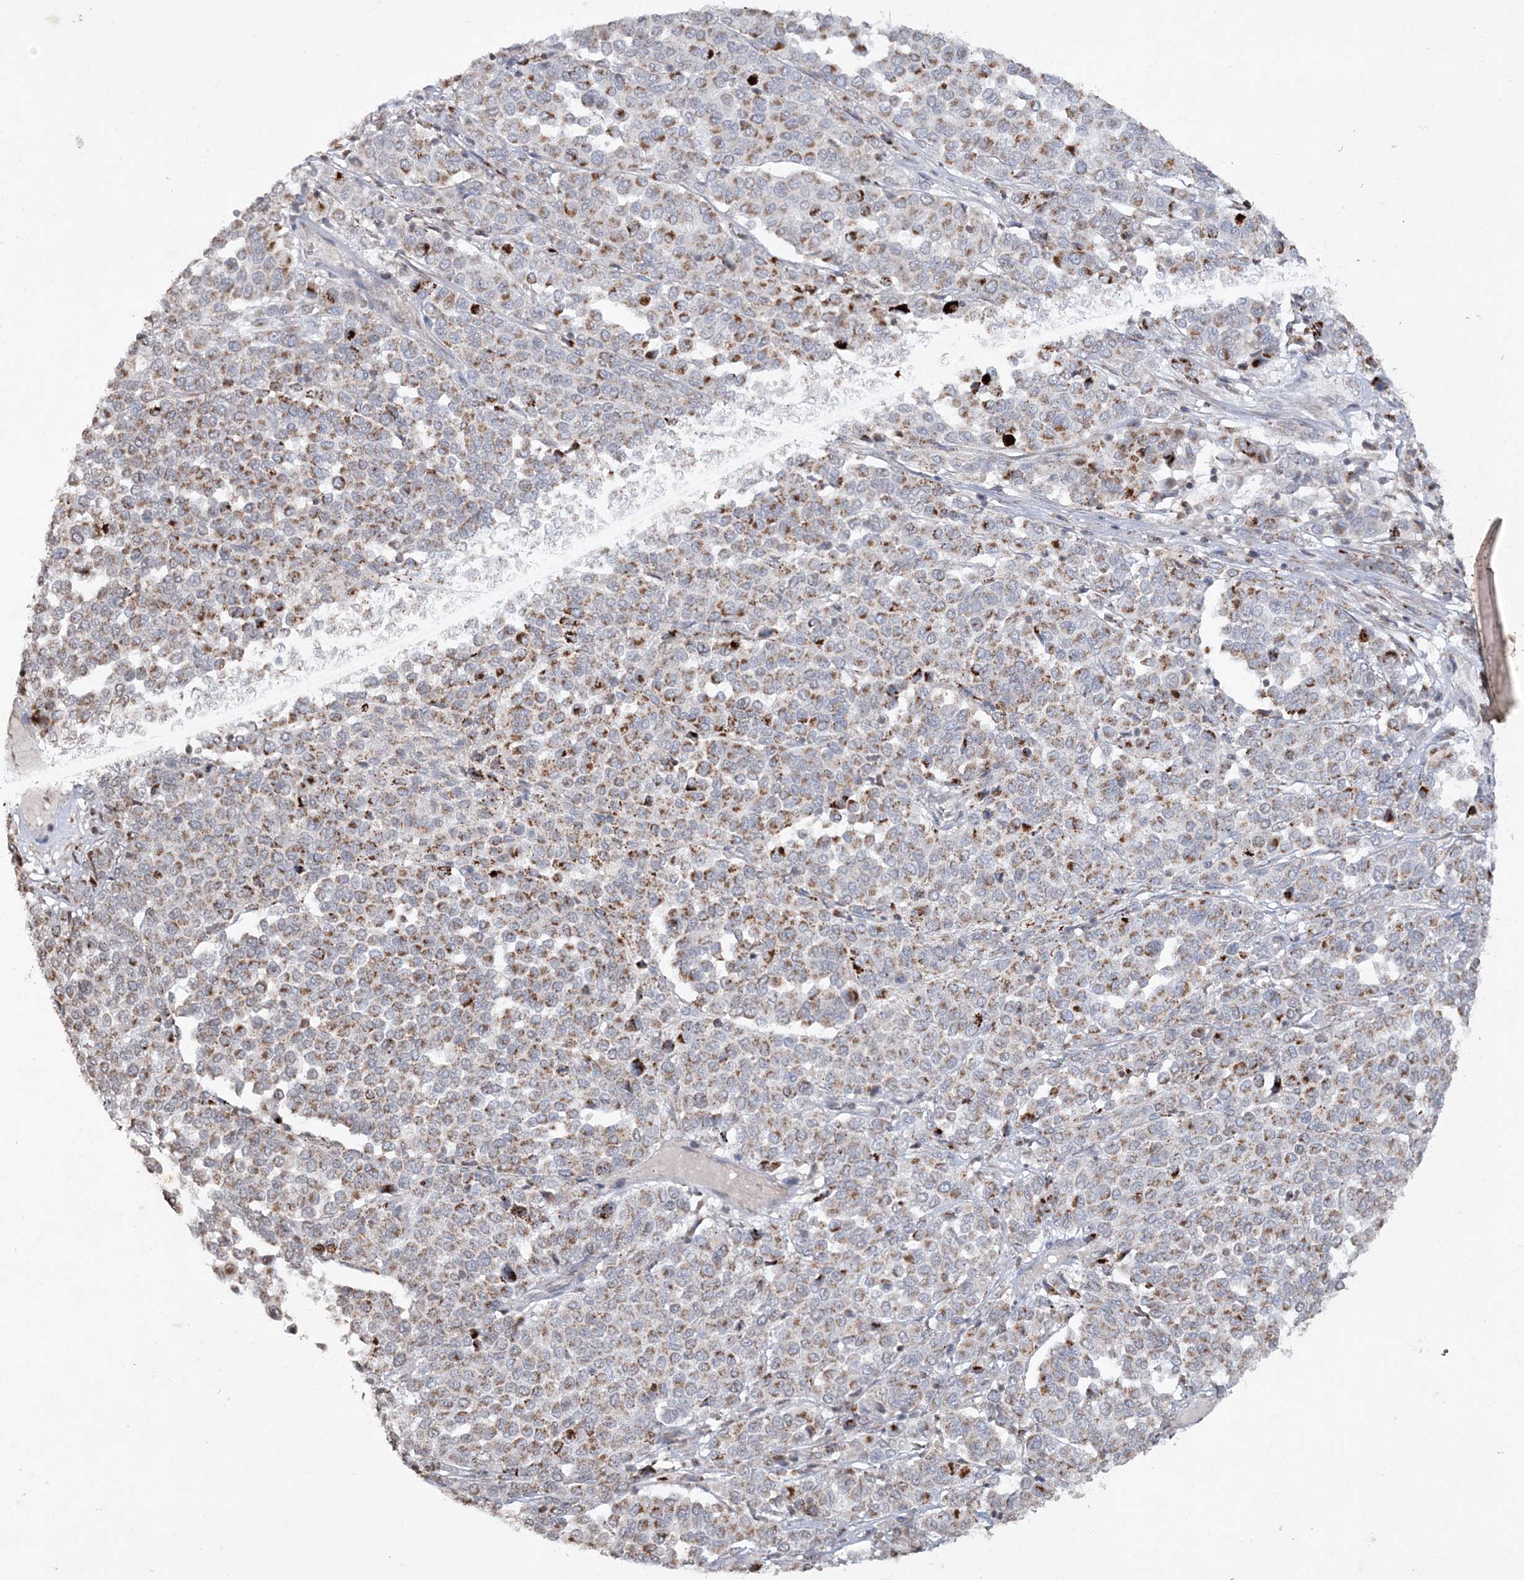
{"staining": {"intensity": "strong", "quantity": "25%-75%", "location": "cytoplasmic/membranous"}, "tissue": "melanoma", "cell_type": "Tumor cells", "image_type": "cancer", "snomed": [{"axis": "morphology", "description": "Malignant melanoma, Metastatic site"}, {"axis": "topography", "description": "Pancreas"}], "caption": "Strong cytoplasmic/membranous staining for a protein is seen in about 25%-75% of tumor cells of melanoma using immunohistochemistry (IHC).", "gene": "TTC7A", "patient": {"sex": "female", "age": 30}}